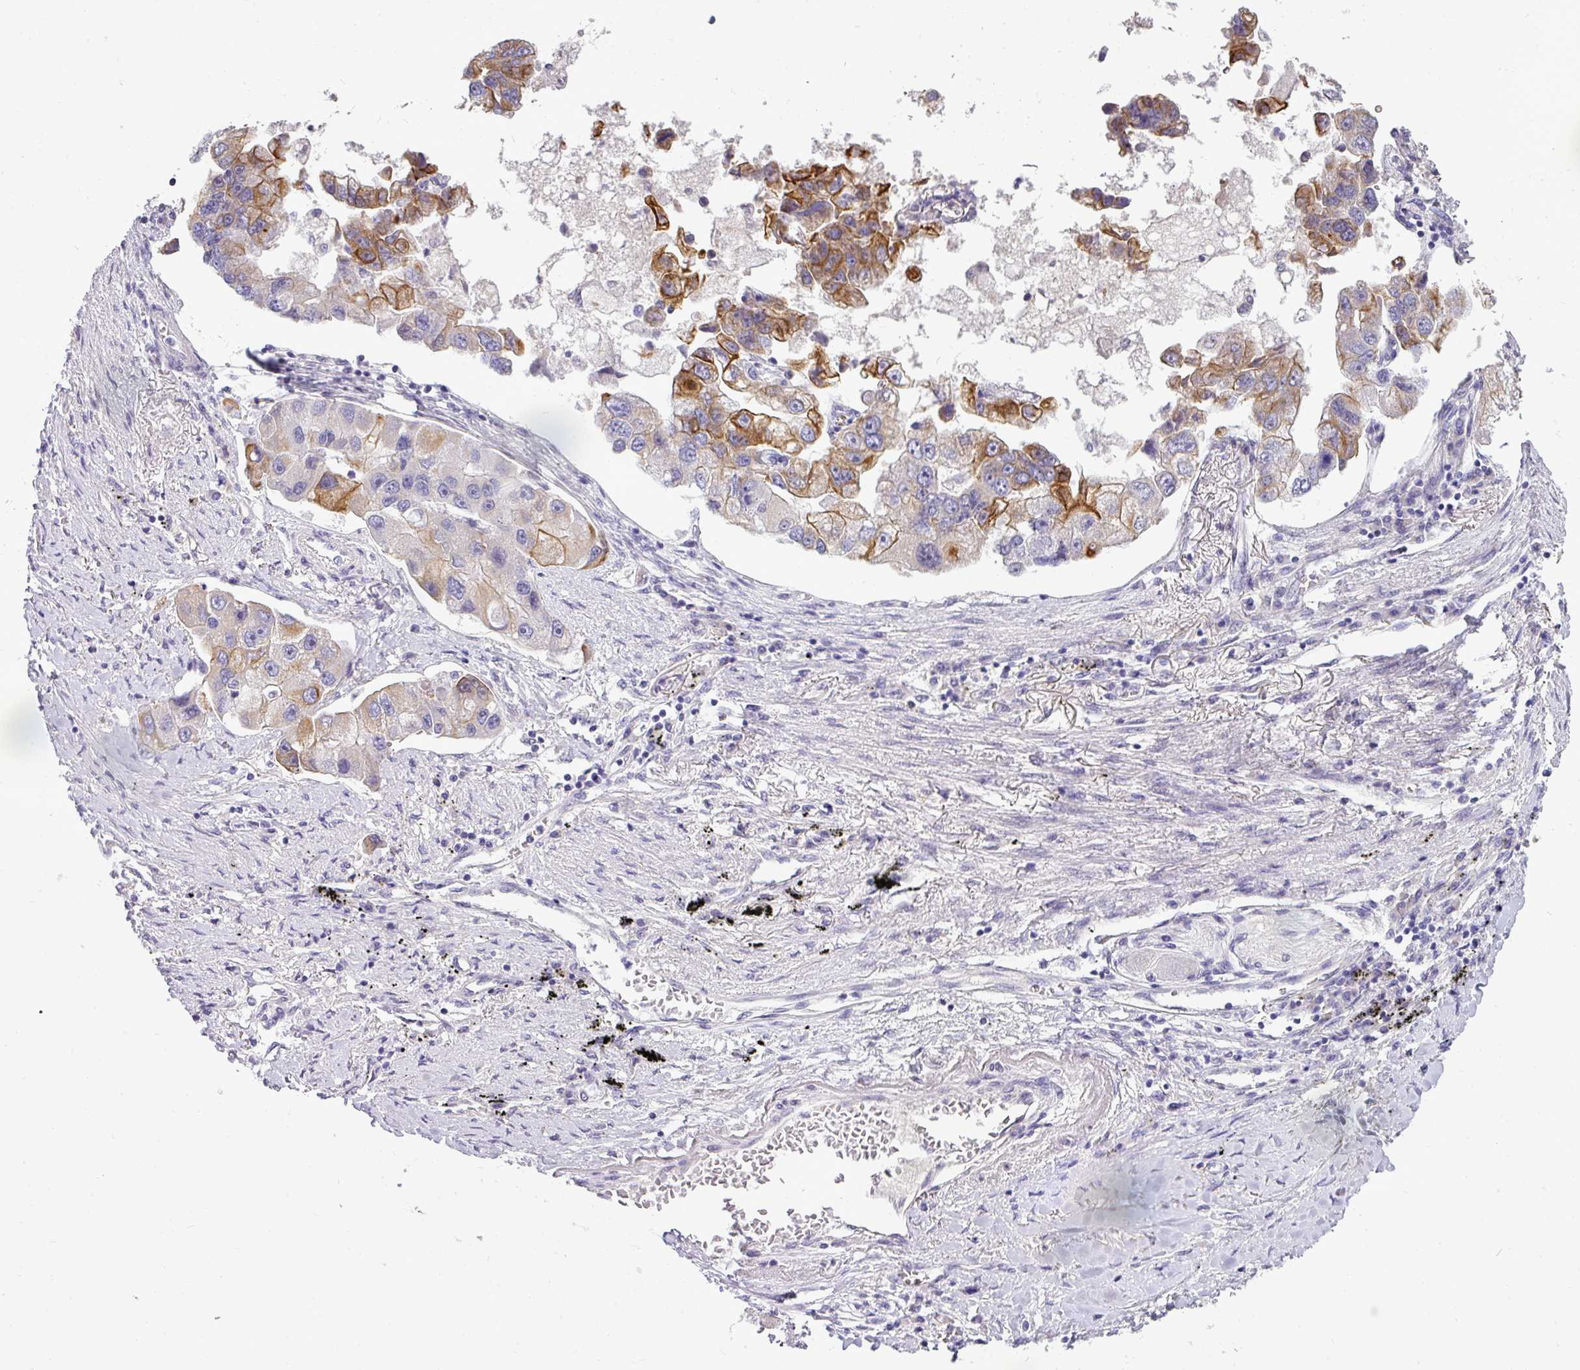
{"staining": {"intensity": "strong", "quantity": "25%-75%", "location": "cytoplasmic/membranous"}, "tissue": "lung cancer", "cell_type": "Tumor cells", "image_type": "cancer", "snomed": [{"axis": "morphology", "description": "Adenocarcinoma, NOS"}, {"axis": "topography", "description": "Lung"}], "caption": "Immunohistochemical staining of human lung cancer displays strong cytoplasmic/membranous protein positivity in approximately 25%-75% of tumor cells. The staining was performed using DAB, with brown indicating positive protein expression. Nuclei are stained blue with hematoxylin.", "gene": "ASXL3", "patient": {"sex": "female", "age": 54}}